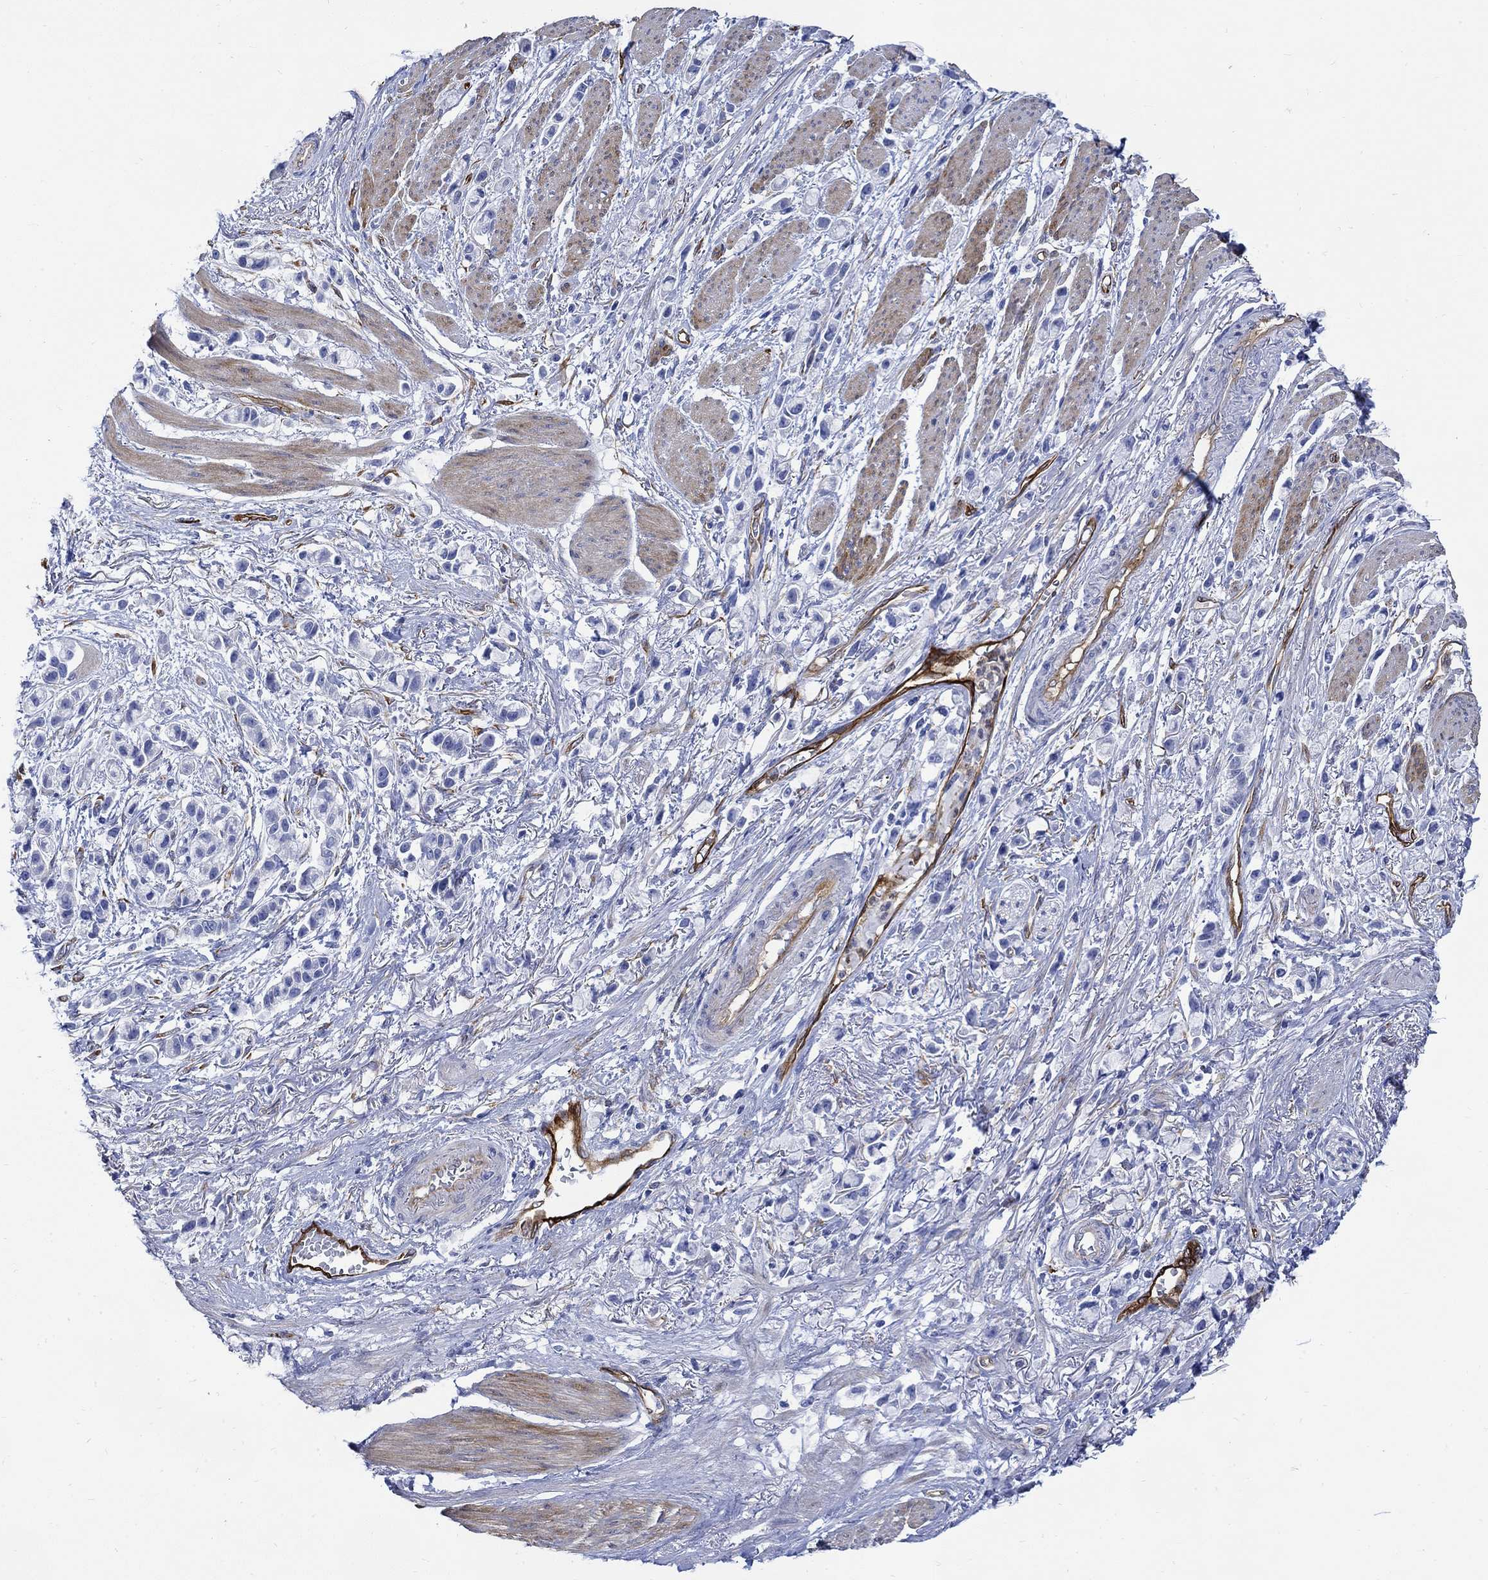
{"staining": {"intensity": "negative", "quantity": "none", "location": "none"}, "tissue": "stomach cancer", "cell_type": "Tumor cells", "image_type": "cancer", "snomed": [{"axis": "morphology", "description": "Adenocarcinoma, NOS"}, {"axis": "topography", "description": "Stomach"}], "caption": "An image of stomach cancer stained for a protein shows no brown staining in tumor cells.", "gene": "TGM2", "patient": {"sex": "female", "age": 81}}